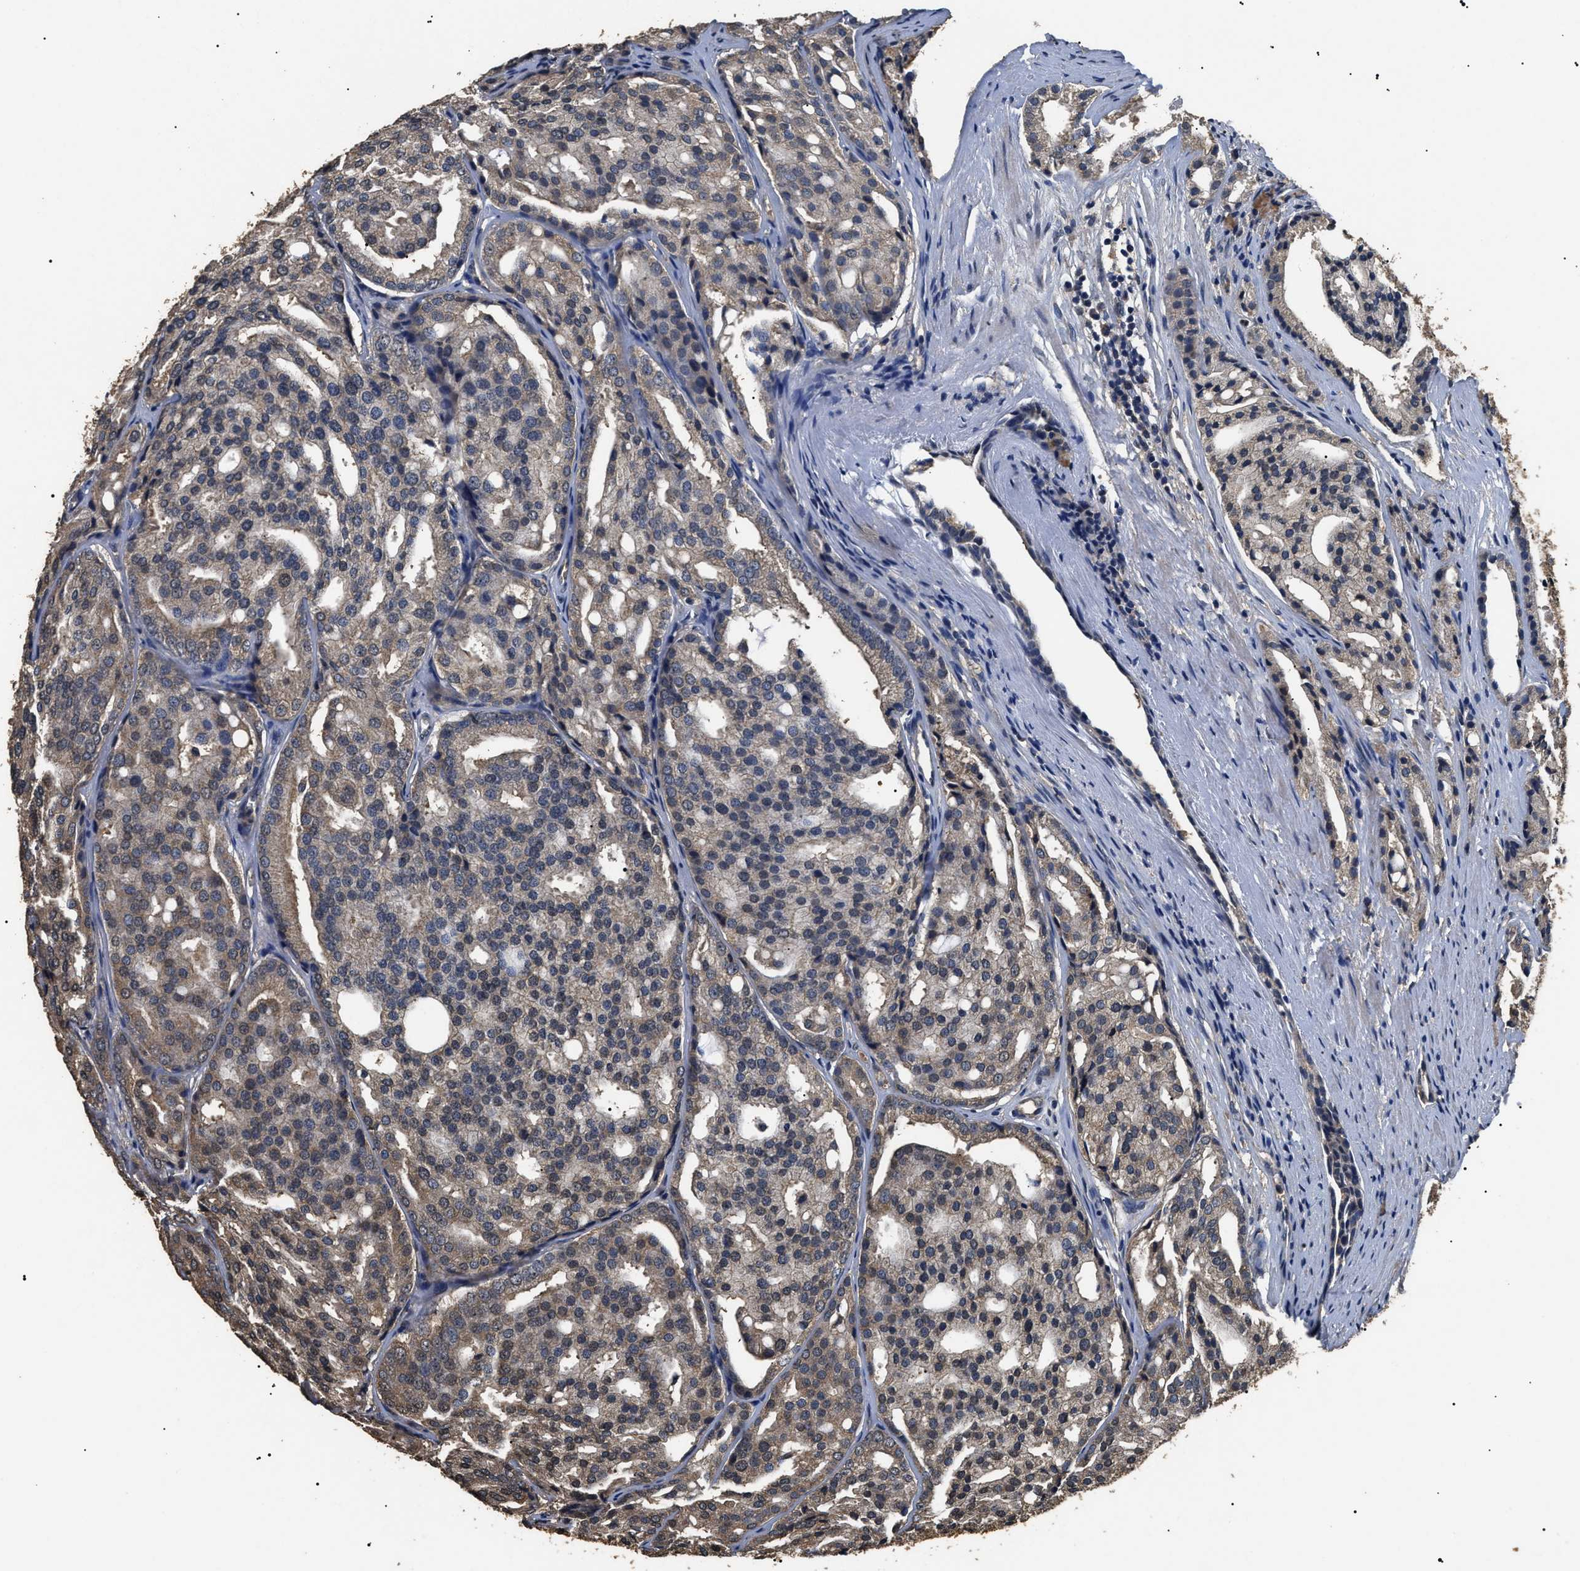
{"staining": {"intensity": "weak", "quantity": "25%-75%", "location": "cytoplasmic/membranous"}, "tissue": "prostate cancer", "cell_type": "Tumor cells", "image_type": "cancer", "snomed": [{"axis": "morphology", "description": "Adenocarcinoma, High grade"}, {"axis": "topography", "description": "Prostate"}], "caption": "Weak cytoplasmic/membranous staining is appreciated in approximately 25%-75% of tumor cells in prostate cancer (high-grade adenocarcinoma). The protein of interest is stained brown, and the nuclei are stained in blue (DAB IHC with brightfield microscopy, high magnification).", "gene": "PSMD8", "patient": {"sex": "male", "age": 64}}